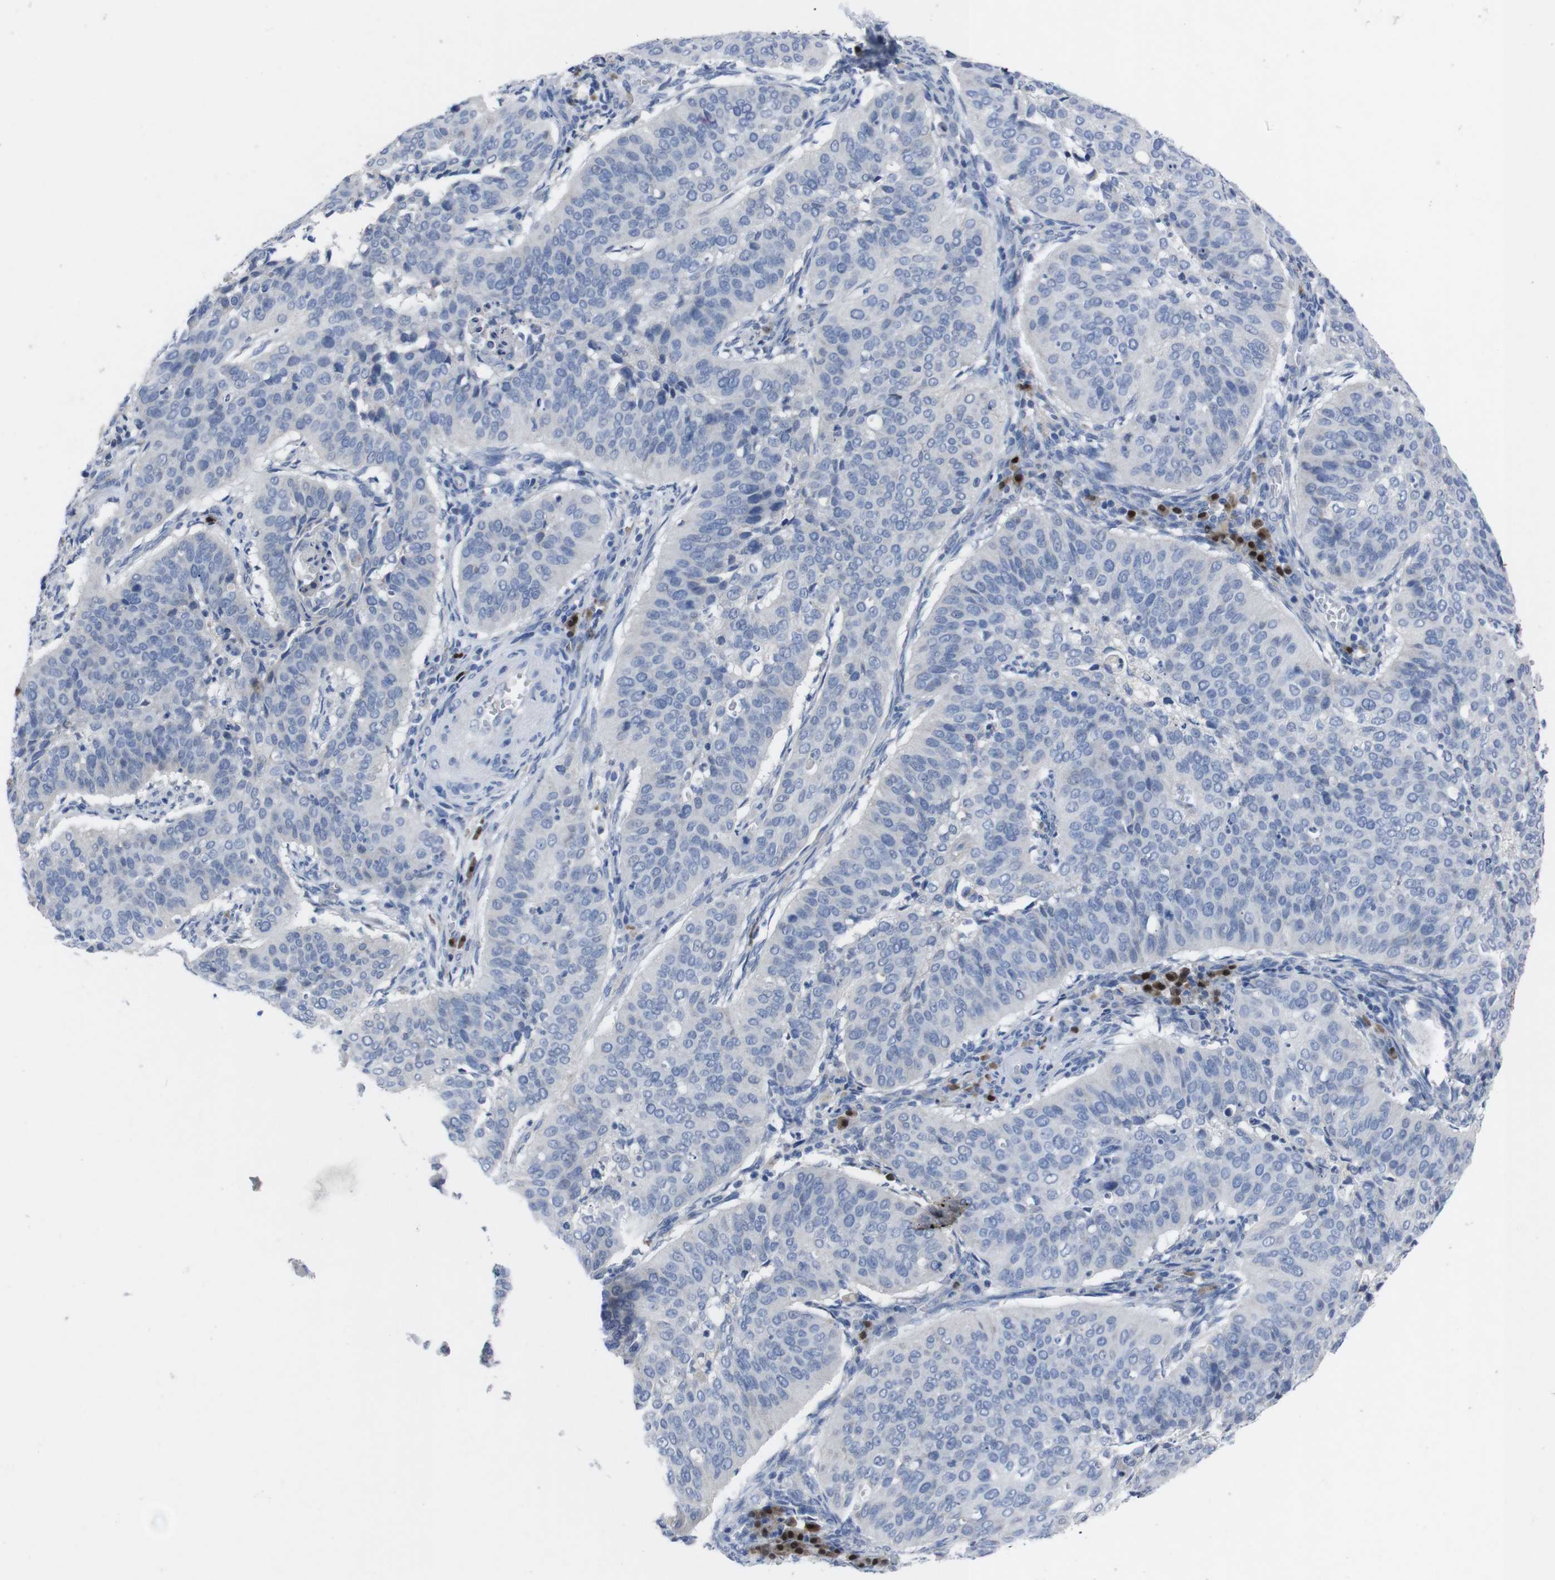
{"staining": {"intensity": "negative", "quantity": "none", "location": "none"}, "tissue": "cervical cancer", "cell_type": "Tumor cells", "image_type": "cancer", "snomed": [{"axis": "morphology", "description": "Normal tissue, NOS"}, {"axis": "morphology", "description": "Squamous cell carcinoma, NOS"}, {"axis": "topography", "description": "Cervix"}], "caption": "Immunohistochemistry (IHC) of human cervical cancer exhibits no staining in tumor cells.", "gene": "IRF4", "patient": {"sex": "female", "age": 39}}